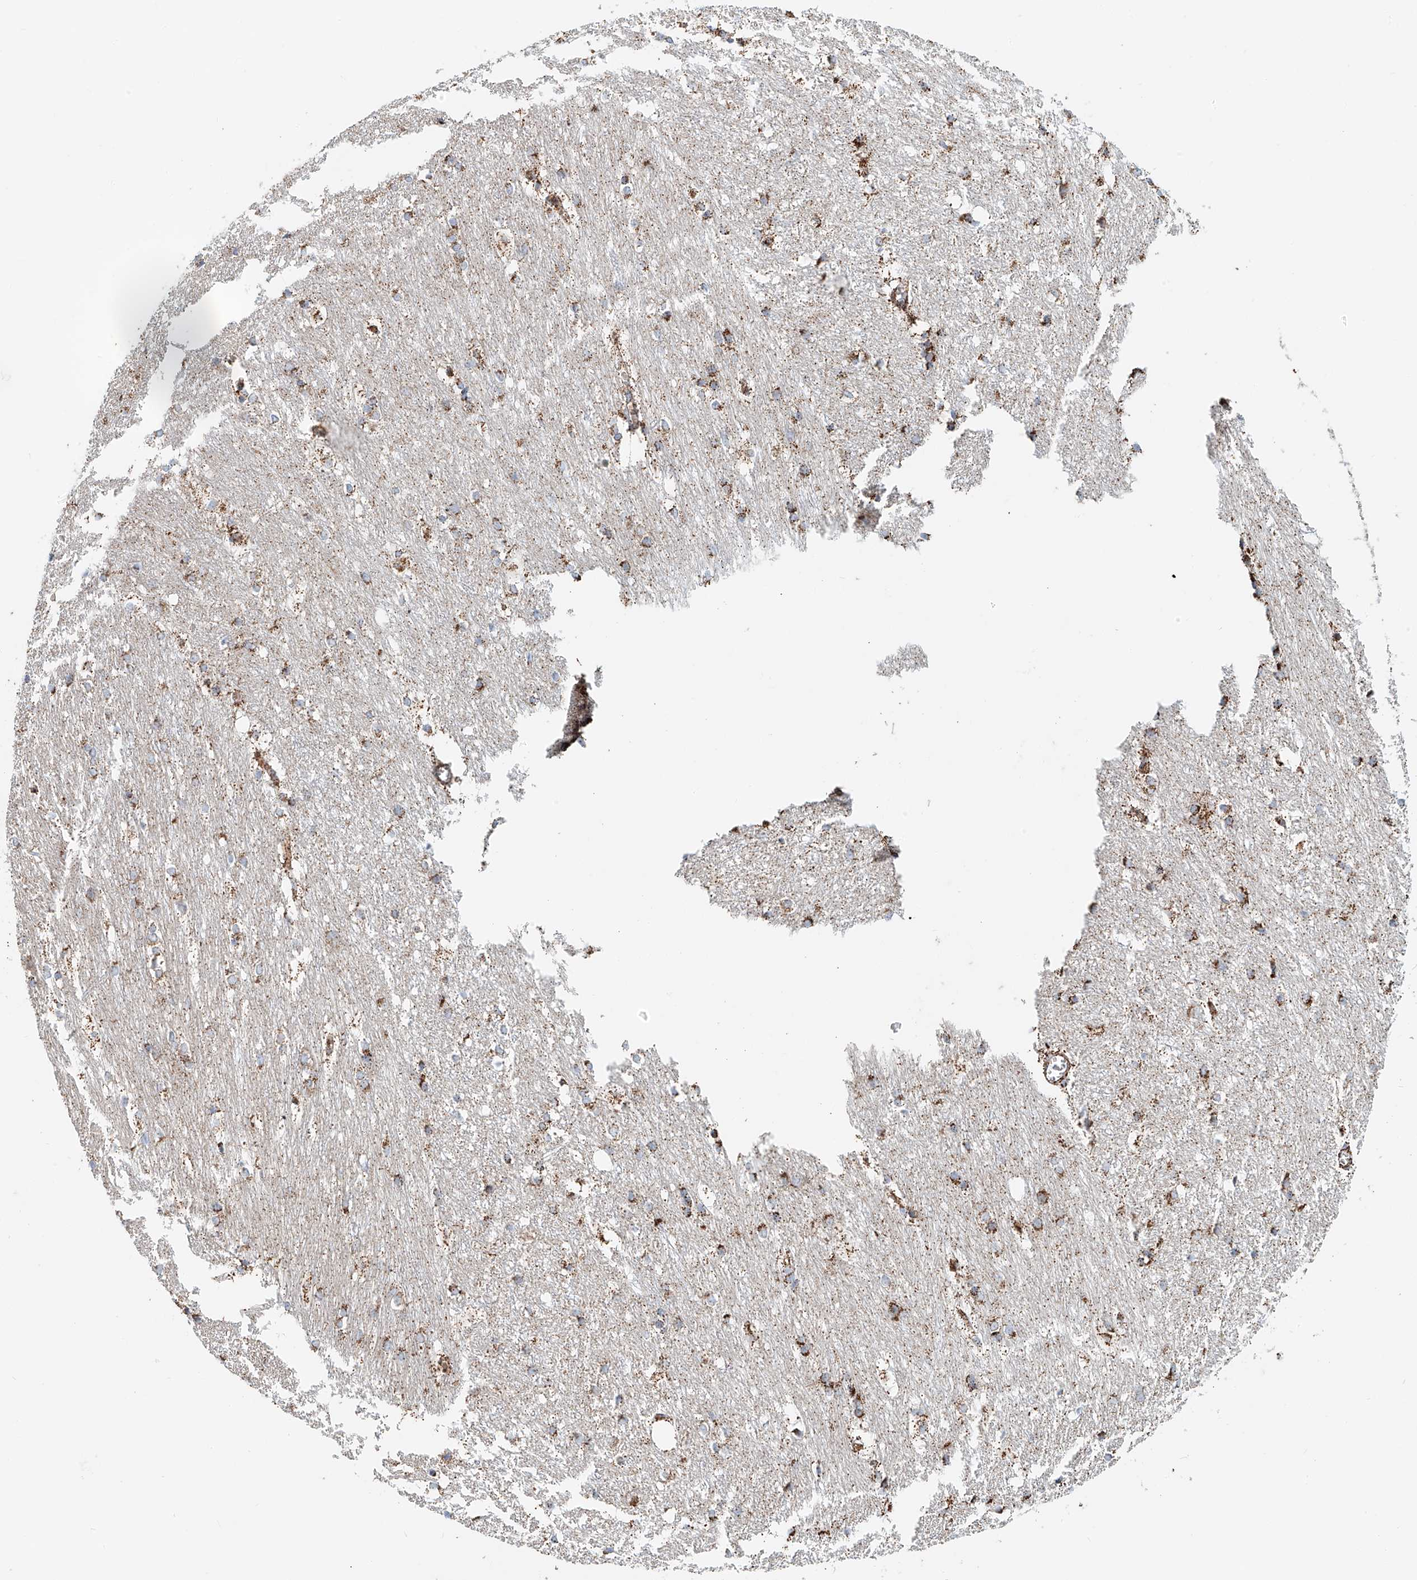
{"staining": {"intensity": "strong", "quantity": "25%-75%", "location": "cytoplasmic/membranous"}, "tissue": "caudate", "cell_type": "Glial cells", "image_type": "normal", "snomed": [{"axis": "morphology", "description": "Normal tissue, NOS"}, {"axis": "topography", "description": "Lateral ventricle wall"}], "caption": "Glial cells display high levels of strong cytoplasmic/membranous staining in approximately 25%-75% of cells in benign human caudate.", "gene": "CARD10", "patient": {"sex": "female", "age": 19}}